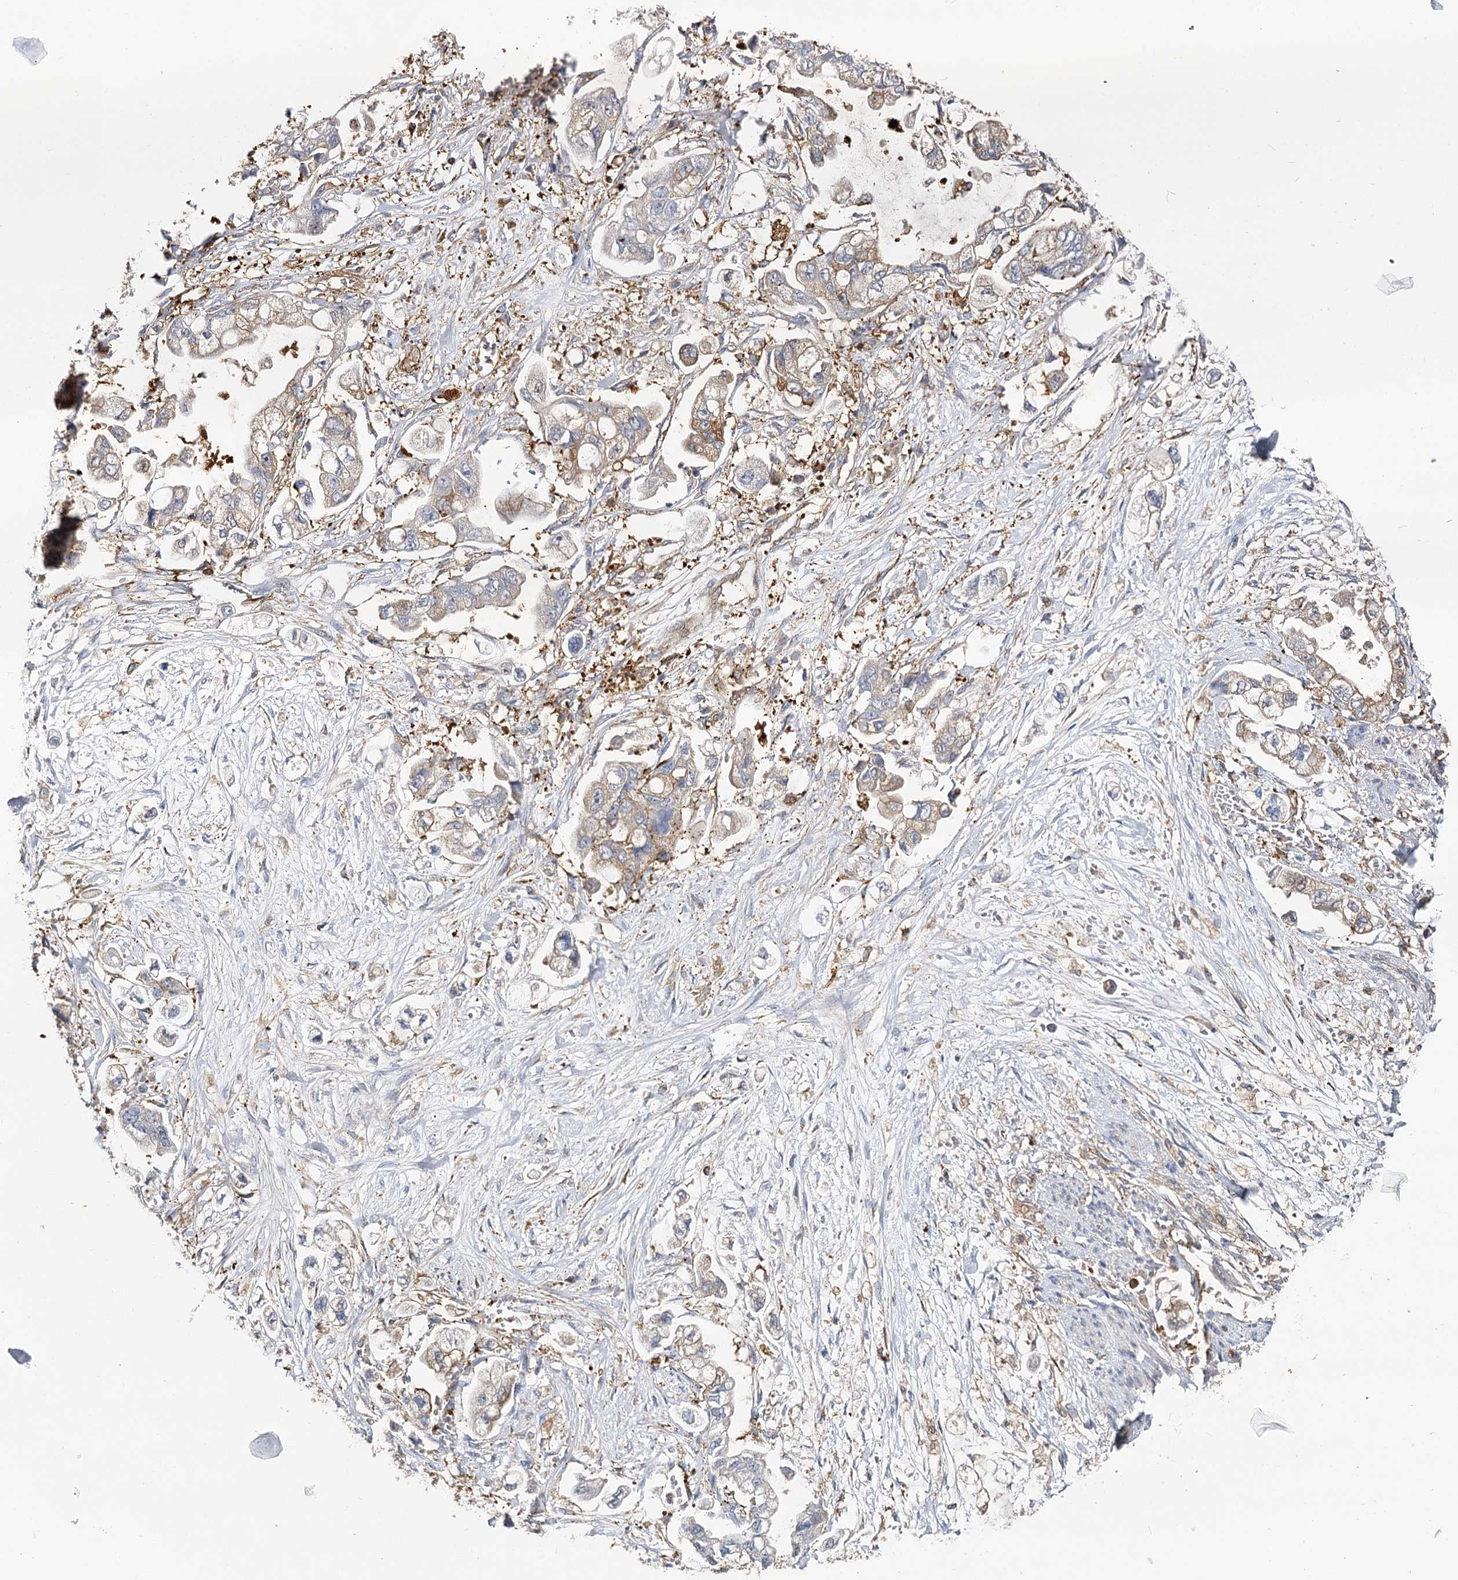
{"staining": {"intensity": "weak", "quantity": "<25%", "location": "cytoplasmic/membranous"}, "tissue": "stomach cancer", "cell_type": "Tumor cells", "image_type": "cancer", "snomed": [{"axis": "morphology", "description": "Adenocarcinoma, NOS"}, {"axis": "topography", "description": "Stomach"}], "caption": "Adenocarcinoma (stomach) stained for a protein using immunohistochemistry shows no staining tumor cells.", "gene": "SEC24B", "patient": {"sex": "male", "age": 62}}